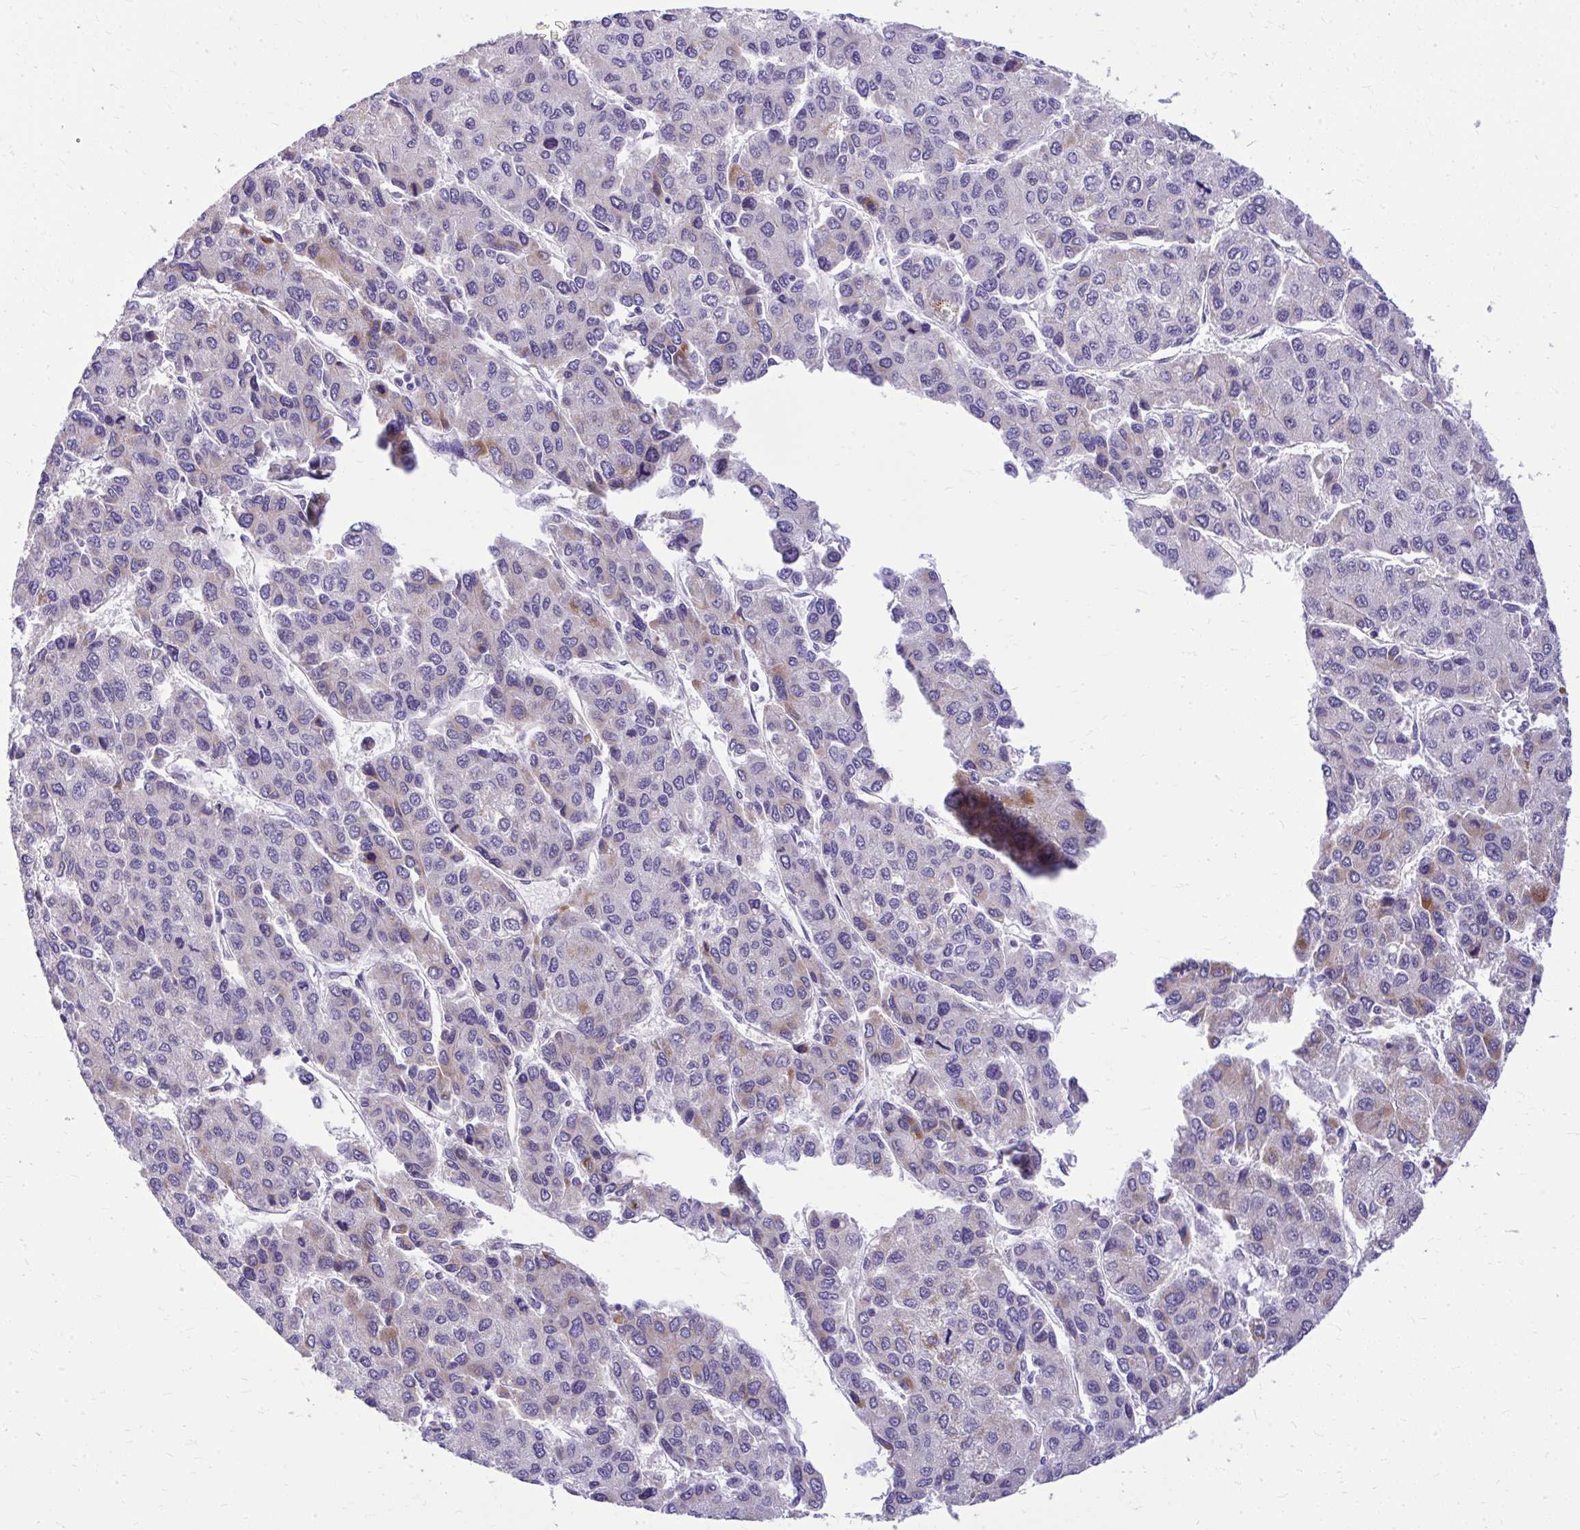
{"staining": {"intensity": "weak", "quantity": "<25%", "location": "cytoplasmic/membranous"}, "tissue": "liver cancer", "cell_type": "Tumor cells", "image_type": "cancer", "snomed": [{"axis": "morphology", "description": "Carcinoma, Hepatocellular, NOS"}, {"axis": "topography", "description": "Liver"}], "caption": "A high-resolution histopathology image shows IHC staining of liver hepatocellular carcinoma, which exhibits no significant staining in tumor cells. (Stains: DAB (3,3'-diaminobenzidine) immunohistochemistry with hematoxylin counter stain, Microscopy: brightfield microscopy at high magnification).", "gene": "NNMT", "patient": {"sex": "female", "age": 66}}